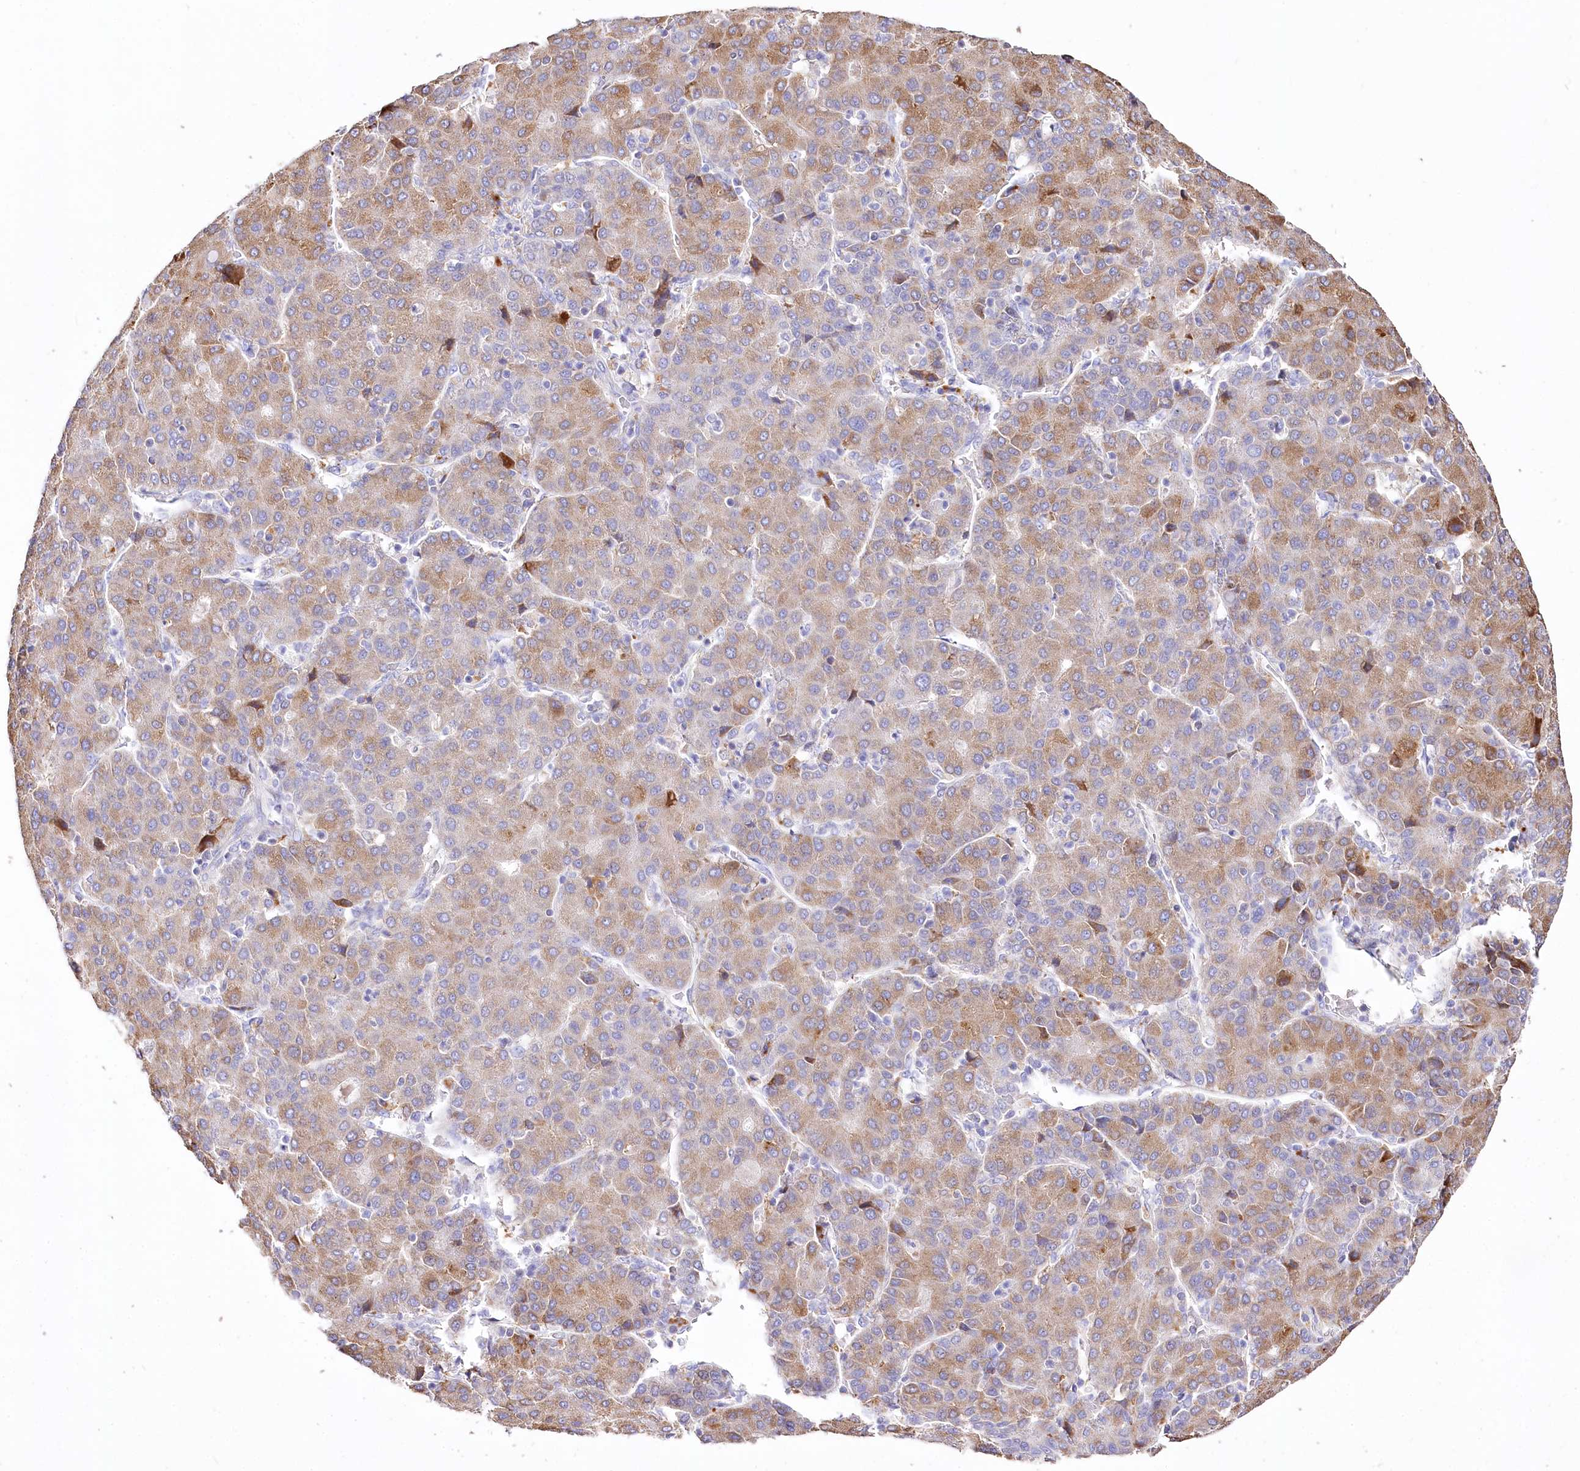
{"staining": {"intensity": "weak", "quantity": "25%-75%", "location": "cytoplasmic/membranous"}, "tissue": "liver cancer", "cell_type": "Tumor cells", "image_type": "cancer", "snomed": [{"axis": "morphology", "description": "Carcinoma, Hepatocellular, NOS"}, {"axis": "topography", "description": "Liver"}], "caption": "Immunohistochemical staining of liver cancer exhibits low levels of weak cytoplasmic/membranous protein expression in approximately 25%-75% of tumor cells.", "gene": "PTER", "patient": {"sex": "male", "age": 65}}